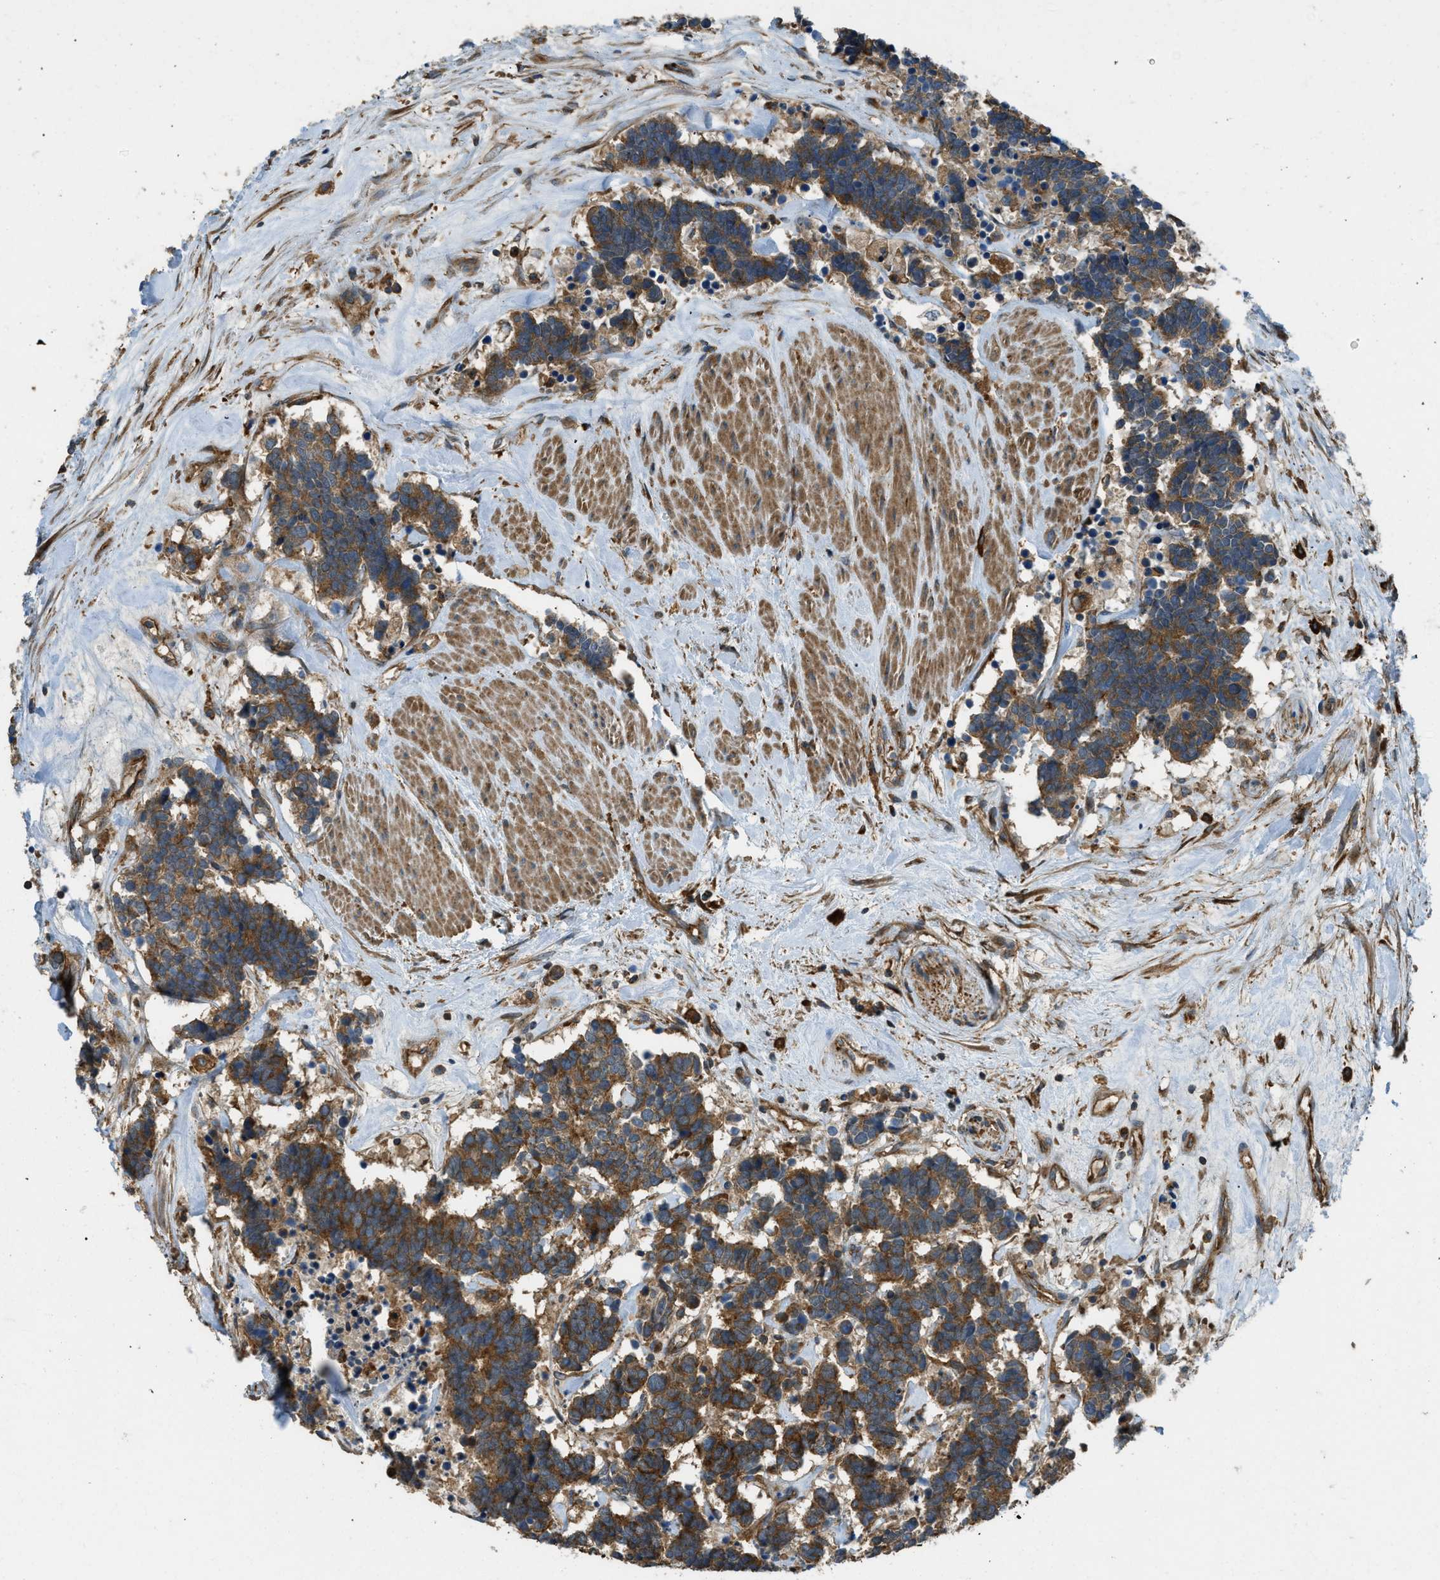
{"staining": {"intensity": "strong", "quantity": ">75%", "location": "cytoplasmic/membranous"}, "tissue": "carcinoid", "cell_type": "Tumor cells", "image_type": "cancer", "snomed": [{"axis": "morphology", "description": "Carcinoma, NOS"}, {"axis": "morphology", "description": "Carcinoid, malignant, NOS"}, {"axis": "topography", "description": "Urinary bladder"}], "caption": "Carcinoid stained for a protein exhibits strong cytoplasmic/membranous positivity in tumor cells. The protein is shown in brown color, while the nuclei are stained blue.", "gene": "BAG4", "patient": {"sex": "male", "age": 57}}